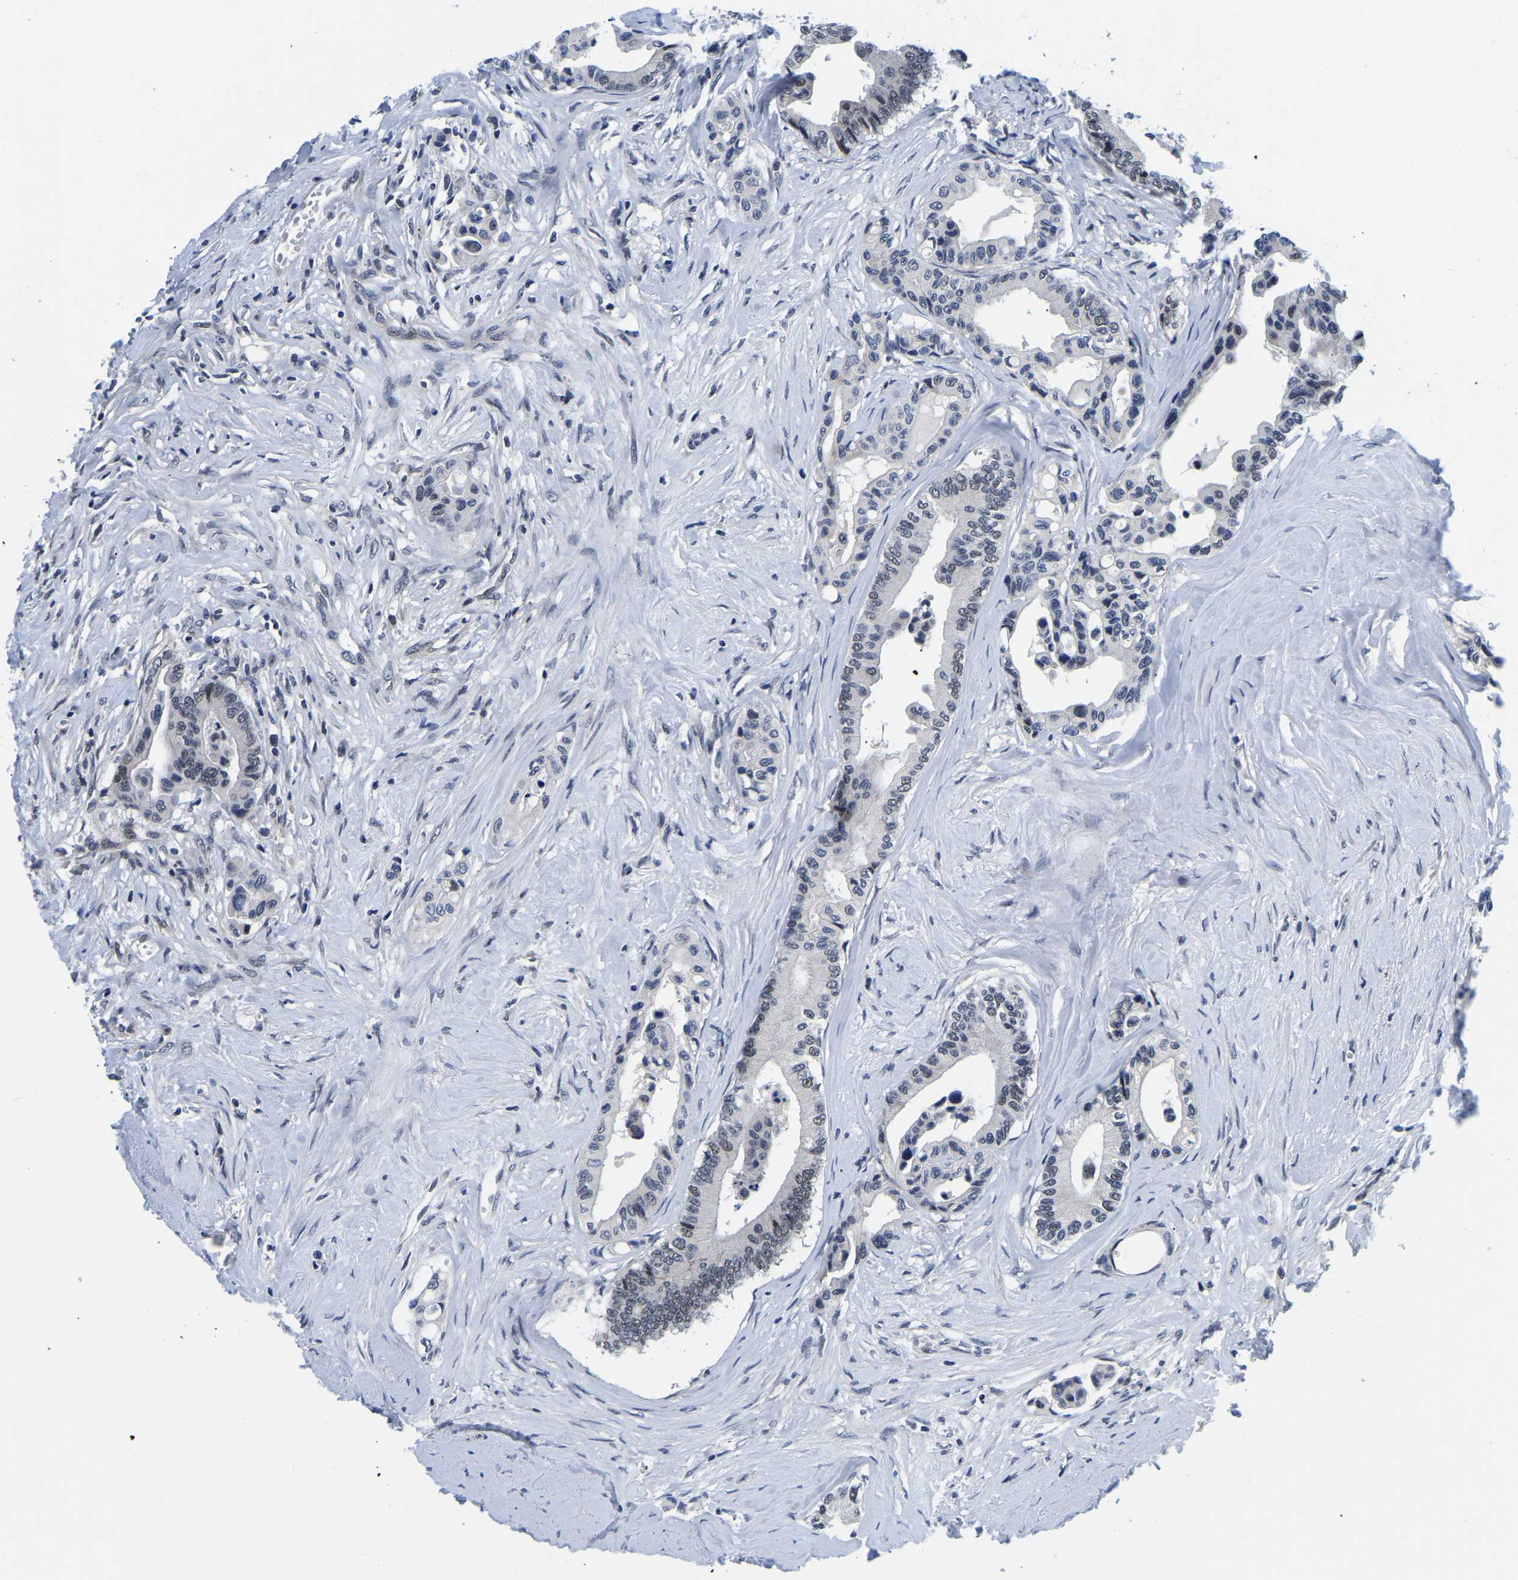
{"staining": {"intensity": "negative", "quantity": "none", "location": "none"}, "tissue": "colorectal cancer", "cell_type": "Tumor cells", "image_type": "cancer", "snomed": [{"axis": "morphology", "description": "Normal tissue, NOS"}, {"axis": "morphology", "description": "Adenocarcinoma, NOS"}, {"axis": "topography", "description": "Colon"}], "caption": "Immunohistochemistry micrograph of neoplastic tissue: human colorectal adenocarcinoma stained with DAB shows no significant protein staining in tumor cells. (Brightfield microscopy of DAB (3,3'-diaminobenzidine) IHC at high magnification).", "gene": "POLDIP3", "patient": {"sex": "male", "age": 82}}